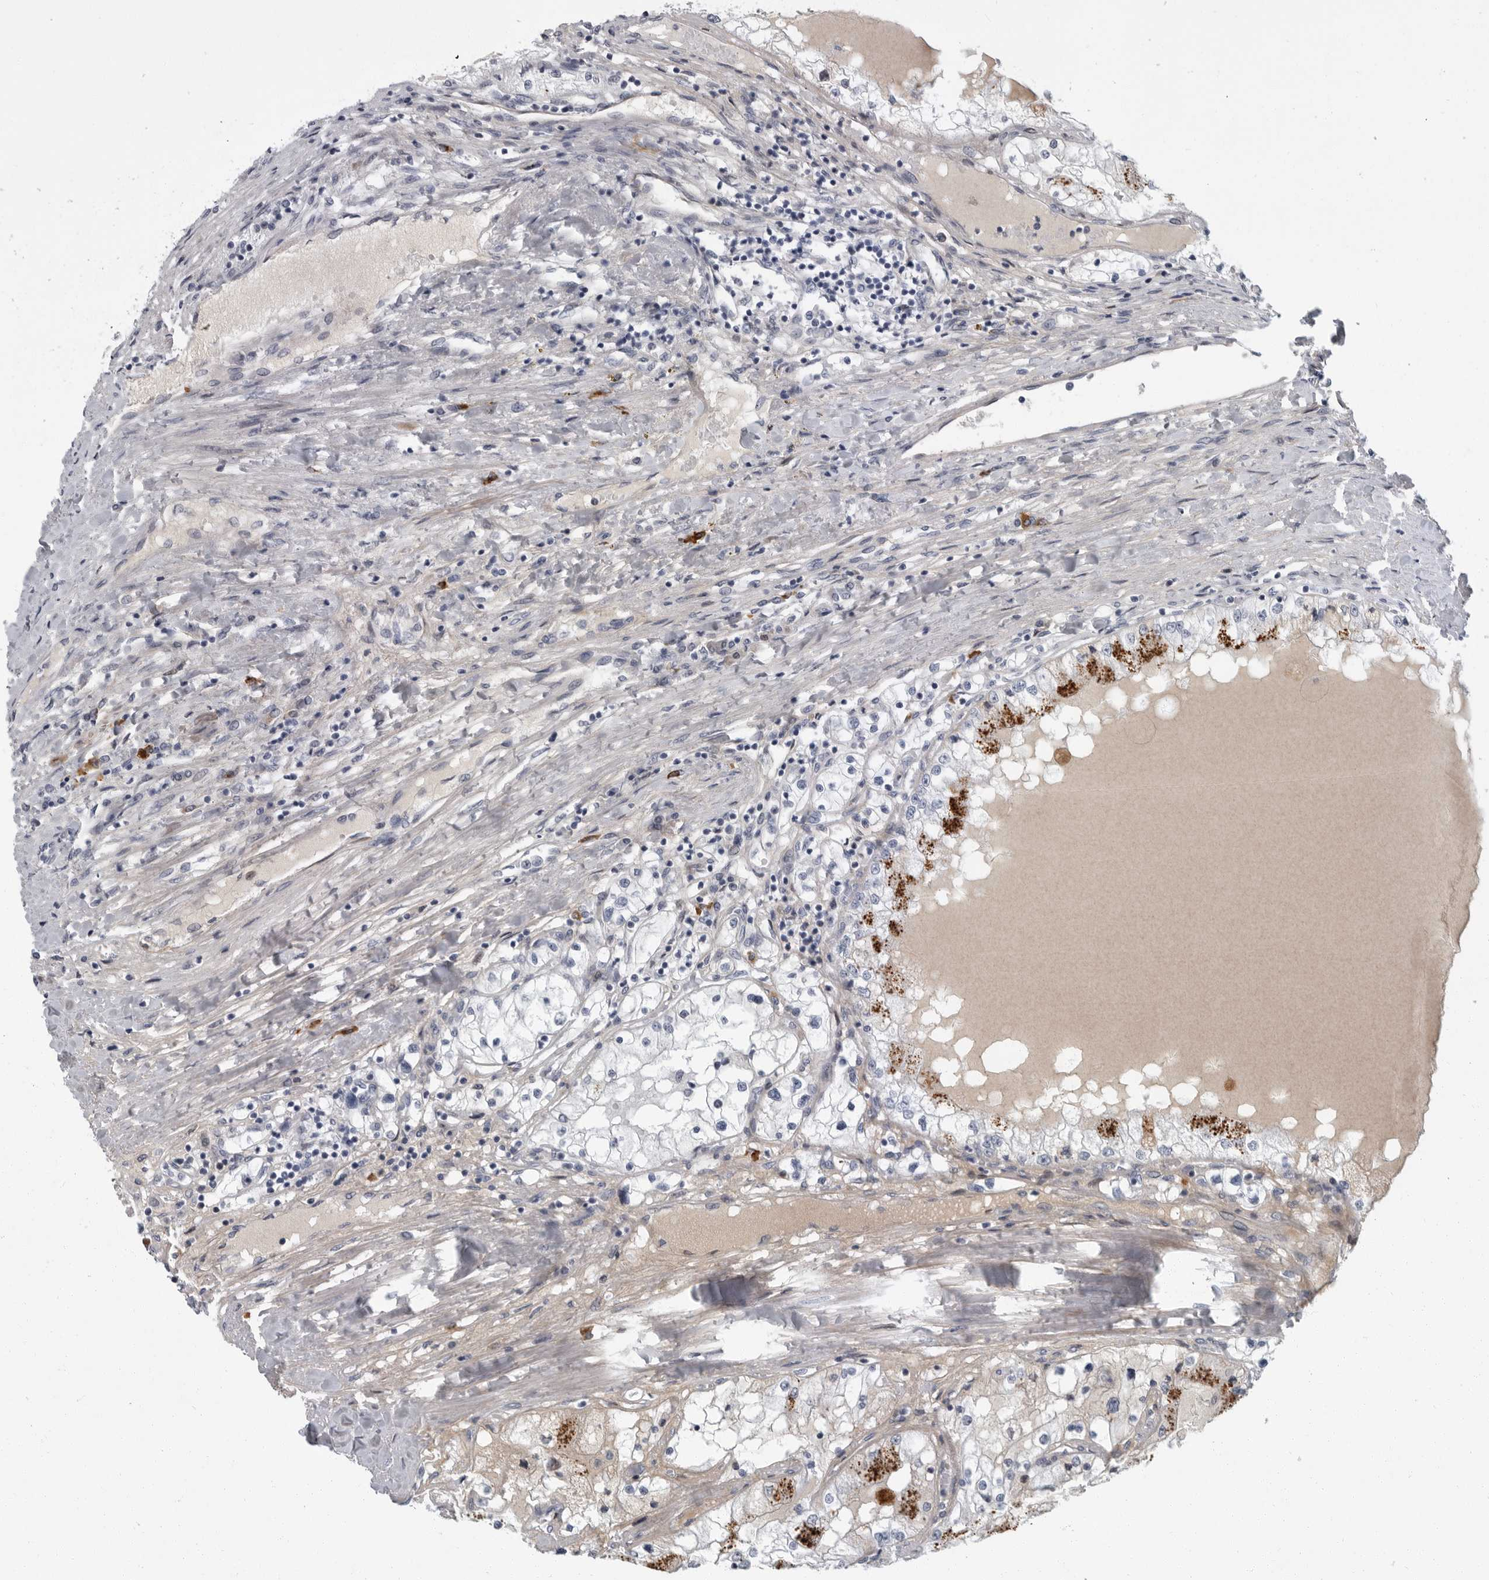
{"staining": {"intensity": "negative", "quantity": "none", "location": "none"}, "tissue": "renal cancer", "cell_type": "Tumor cells", "image_type": "cancer", "snomed": [{"axis": "morphology", "description": "Adenocarcinoma, NOS"}, {"axis": "topography", "description": "Kidney"}], "caption": "Human renal cancer (adenocarcinoma) stained for a protein using IHC reveals no positivity in tumor cells.", "gene": "SLC25A39", "patient": {"sex": "male", "age": 68}}